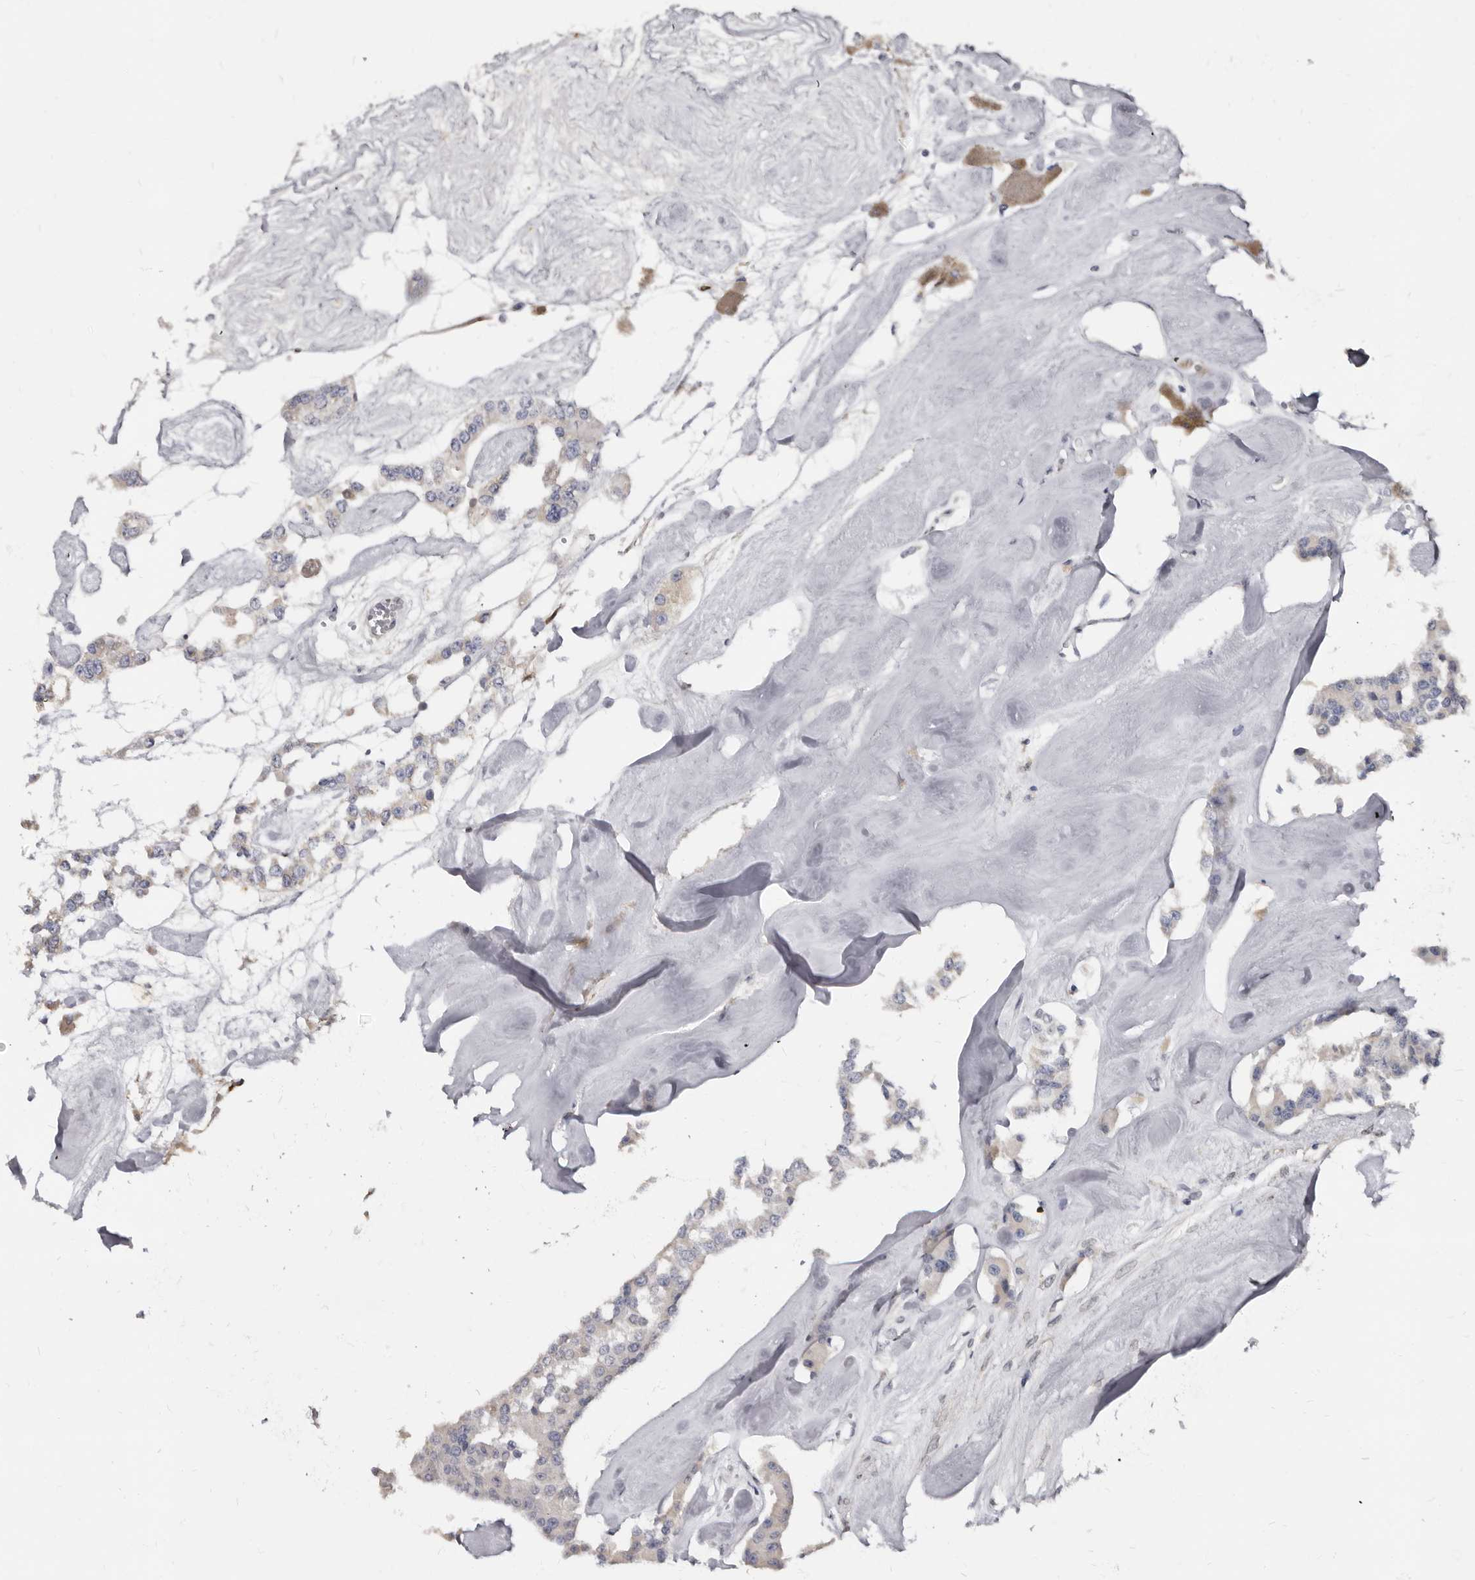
{"staining": {"intensity": "weak", "quantity": "25%-75%", "location": "cytoplasmic/membranous"}, "tissue": "carcinoid", "cell_type": "Tumor cells", "image_type": "cancer", "snomed": [{"axis": "morphology", "description": "Carcinoid, malignant, NOS"}, {"axis": "topography", "description": "Pancreas"}], "caption": "An immunohistochemistry (IHC) histopathology image of neoplastic tissue is shown. Protein staining in brown shows weak cytoplasmic/membranous positivity in carcinoid (malignant) within tumor cells.", "gene": "MRGPRF", "patient": {"sex": "male", "age": 41}}